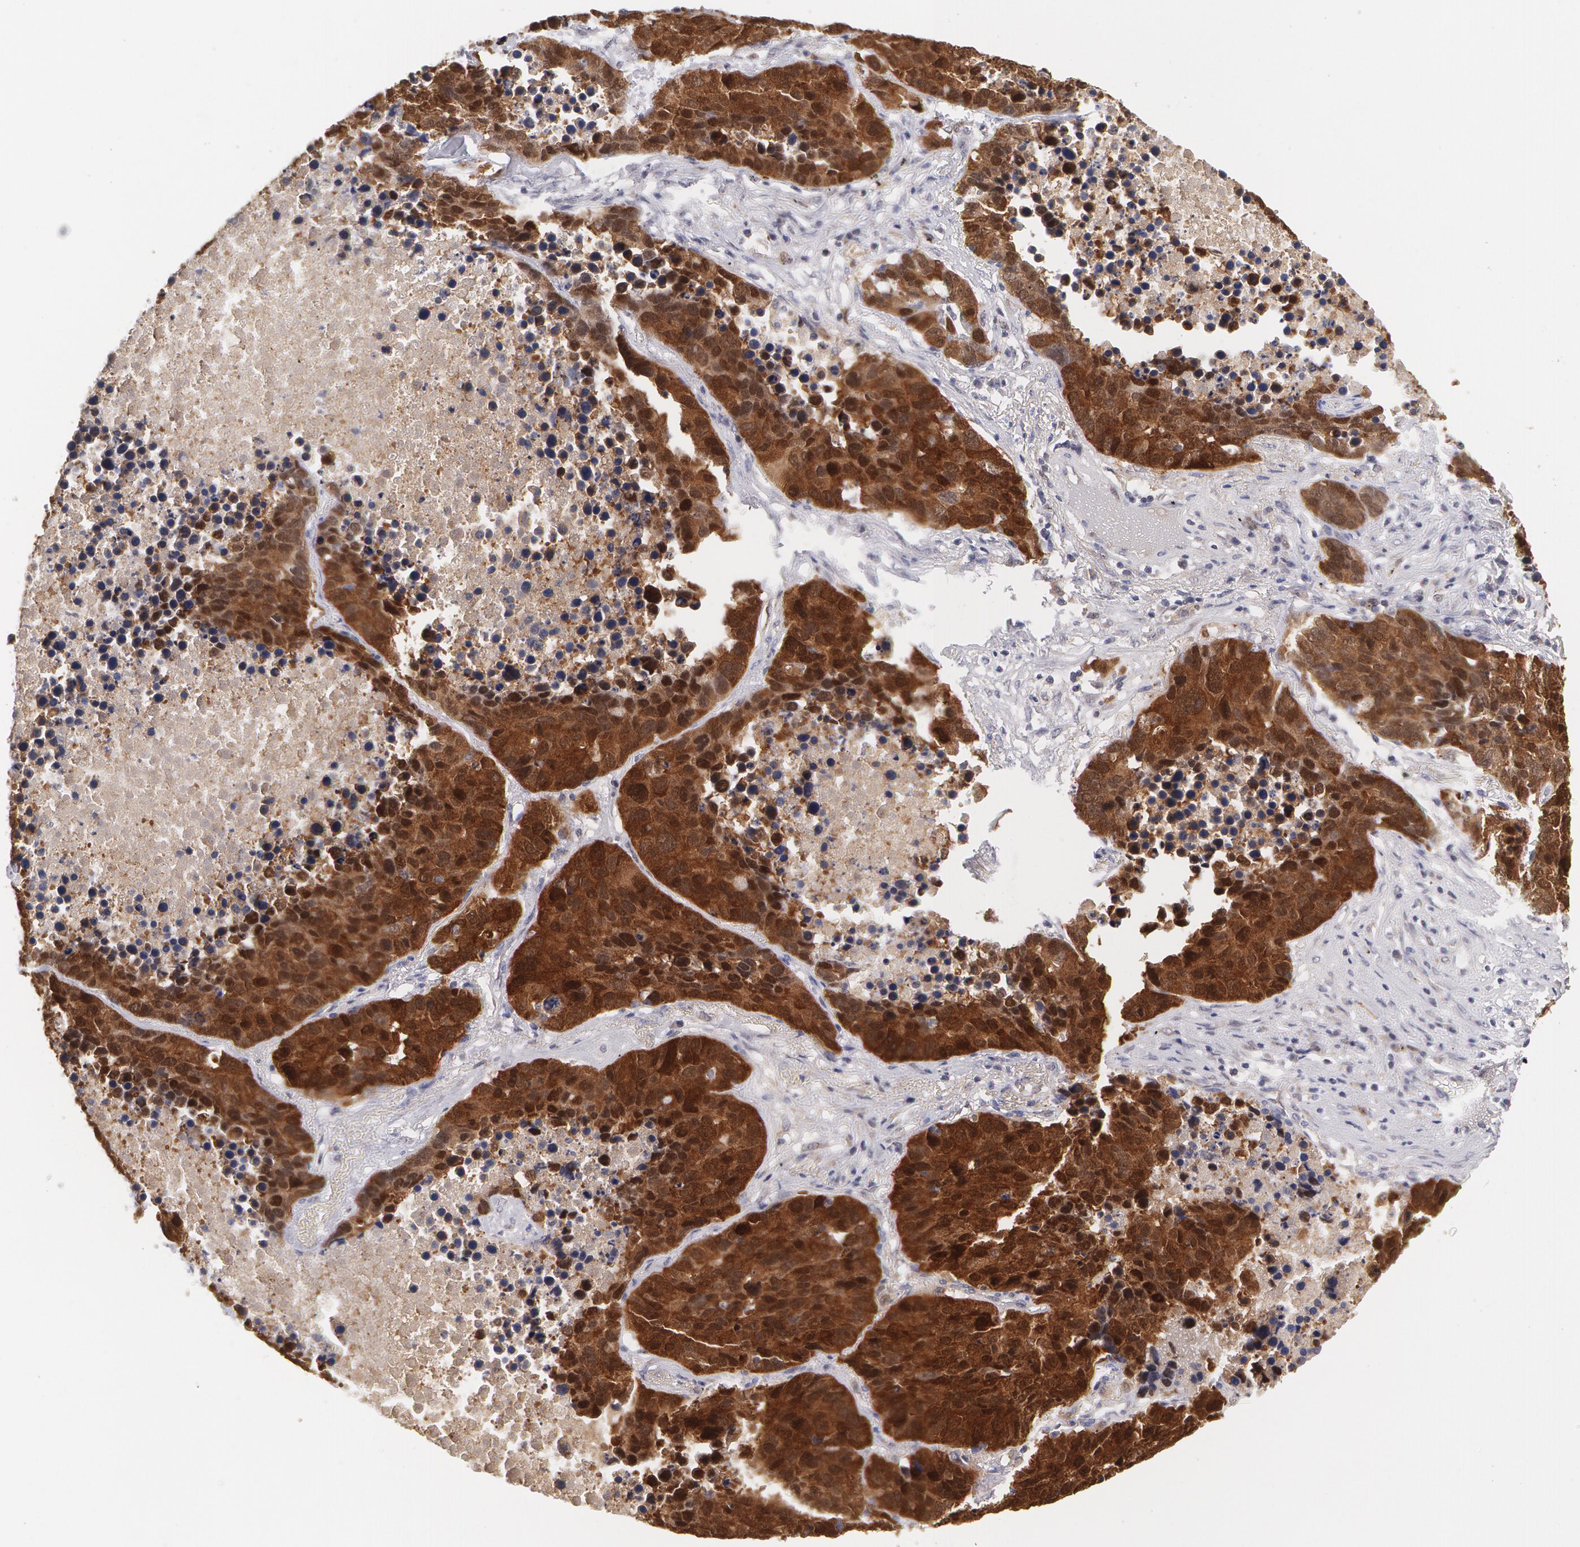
{"staining": {"intensity": "strong", "quantity": ">75%", "location": "cytoplasmic/membranous,nuclear"}, "tissue": "lung cancer", "cell_type": "Tumor cells", "image_type": "cancer", "snomed": [{"axis": "morphology", "description": "Carcinoid, malignant, NOS"}, {"axis": "topography", "description": "Lung"}], "caption": "A high-resolution image shows IHC staining of lung cancer, which demonstrates strong cytoplasmic/membranous and nuclear expression in about >75% of tumor cells.", "gene": "TXNRD1", "patient": {"sex": "male", "age": 60}}